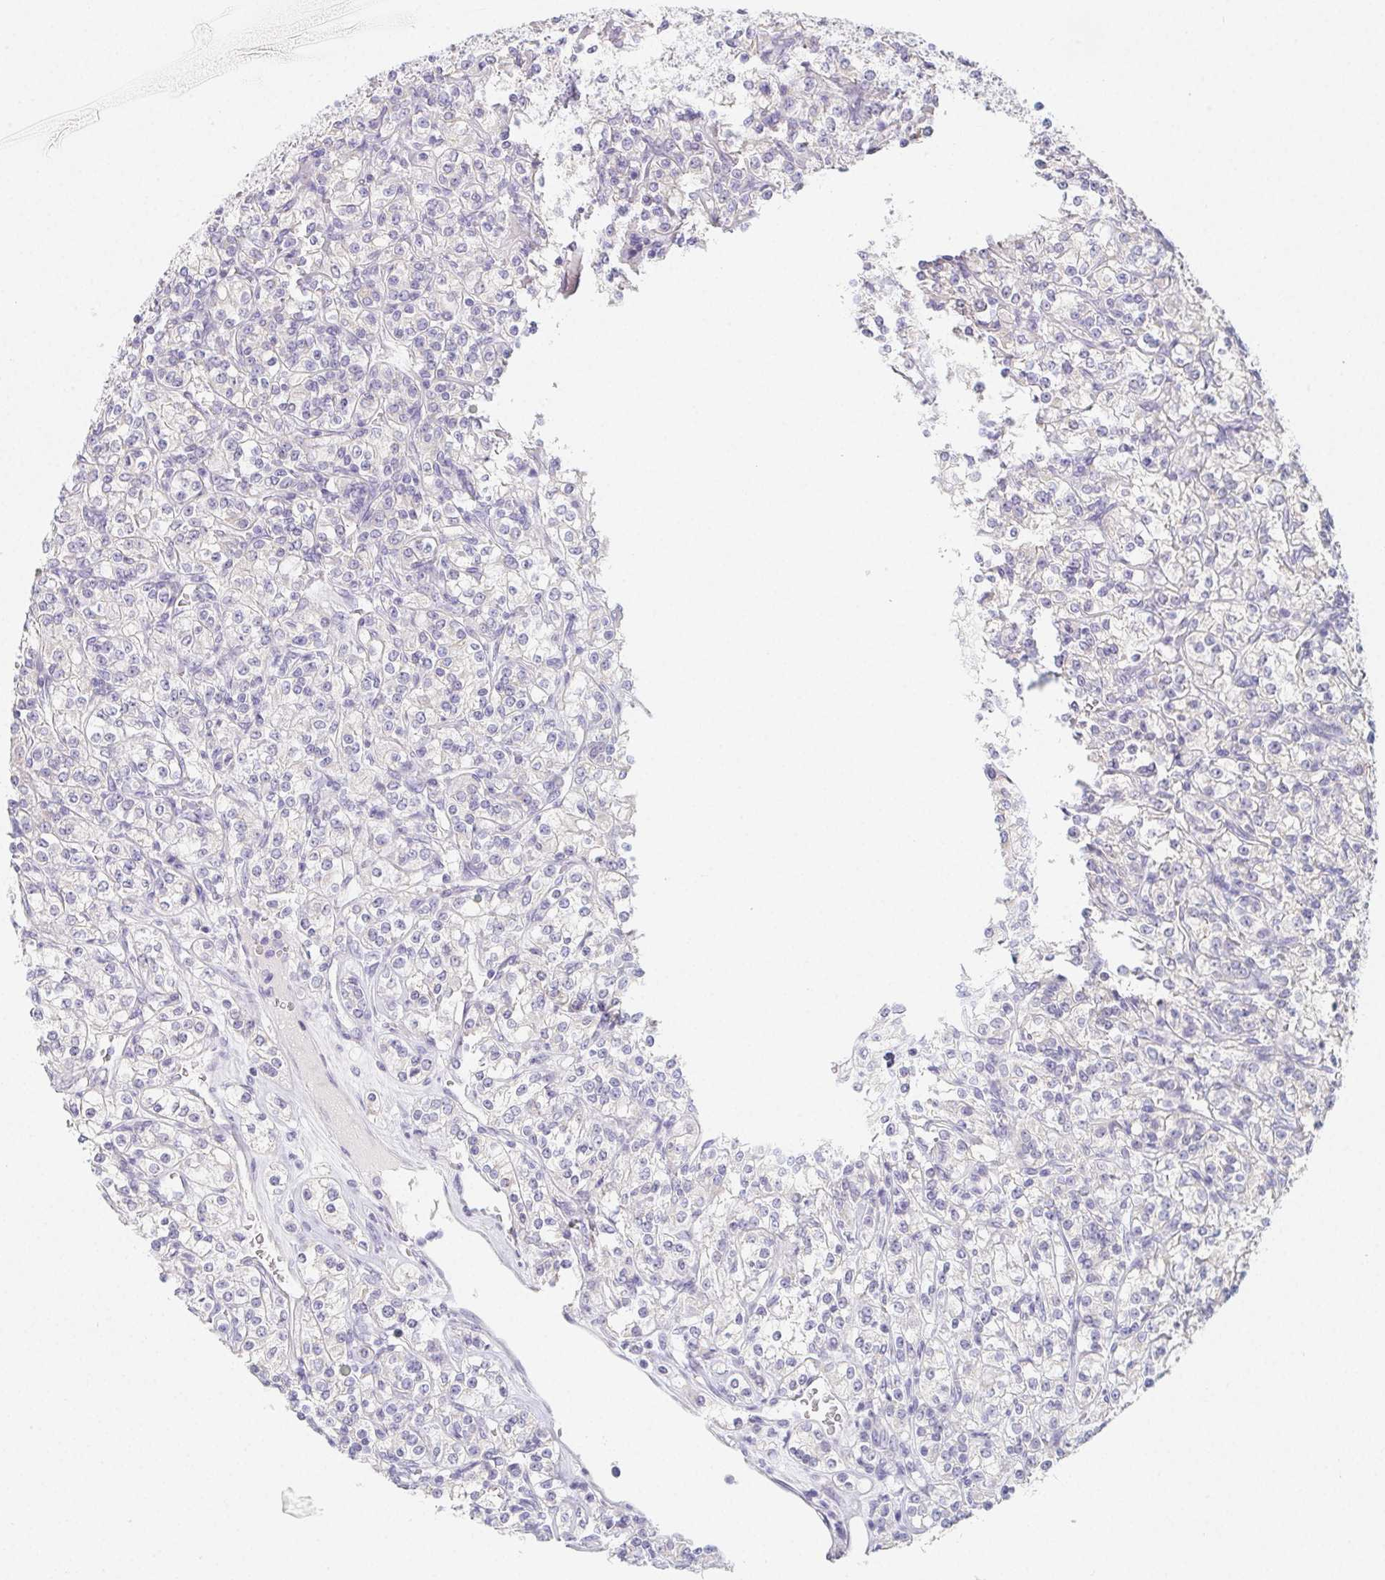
{"staining": {"intensity": "negative", "quantity": "none", "location": "none"}, "tissue": "renal cancer", "cell_type": "Tumor cells", "image_type": "cancer", "snomed": [{"axis": "morphology", "description": "Adenocarcinoma, NOS"}, {"axis": "topography", "description": "Kidney"}], "caption": "Tumor cells are negative for protein expression in human renal cancer. Brightfield microscopy of immunohistochemistry (IHC) stained with DAB (3,3'-diaminobenzidine) (brown) and hematoxylin (blue), captured at high magnification.", "gene": "GLIPR1L1", "patient": {"sex": "male", "age": 77}}